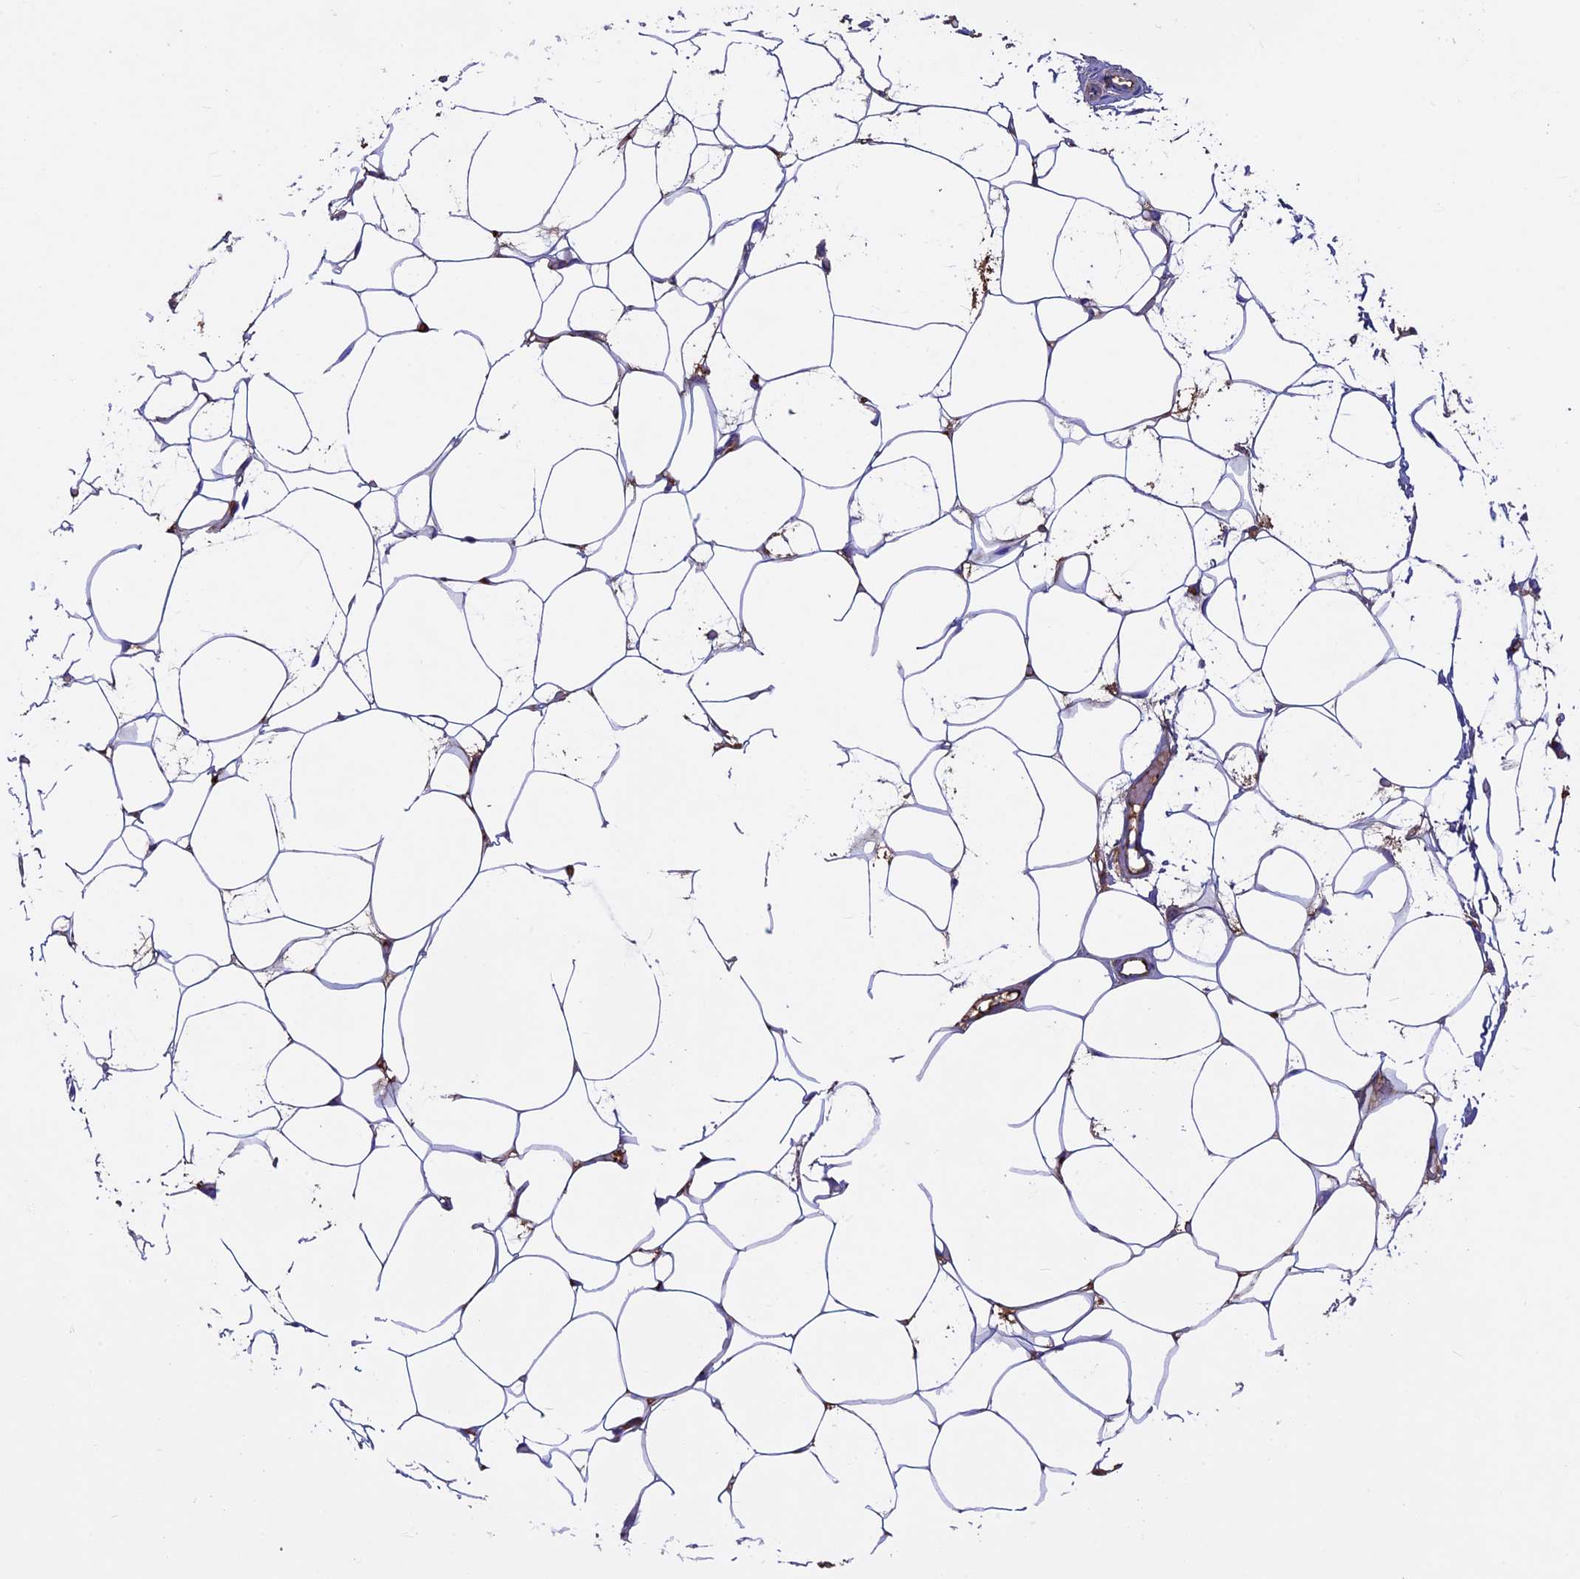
{"staining": {"intensity": "negative", "quantity": "none", "location": "none"}, "tissue": "adipose tissue", "cell_type": "Adipocytes", "image_type": "normal", "snomed": [{"axis": "morphology", "description": "Normal tissue, NOS"}, {"axis": "topography", "description": "Breast"}], "caption": "Immunohistochemical staining of unremarkable adipose tissue demonstrates no significant positivity in adipocytes. (Stains: DAB (3,3'-diaminobenzidine) immunohistochemistry (IHC) with hematoxylin counter stain, Microscopy: brightfield microscopy at high magnification).", "gene": "IGSF6", "patient": {"sex": "female", "age": 23}}